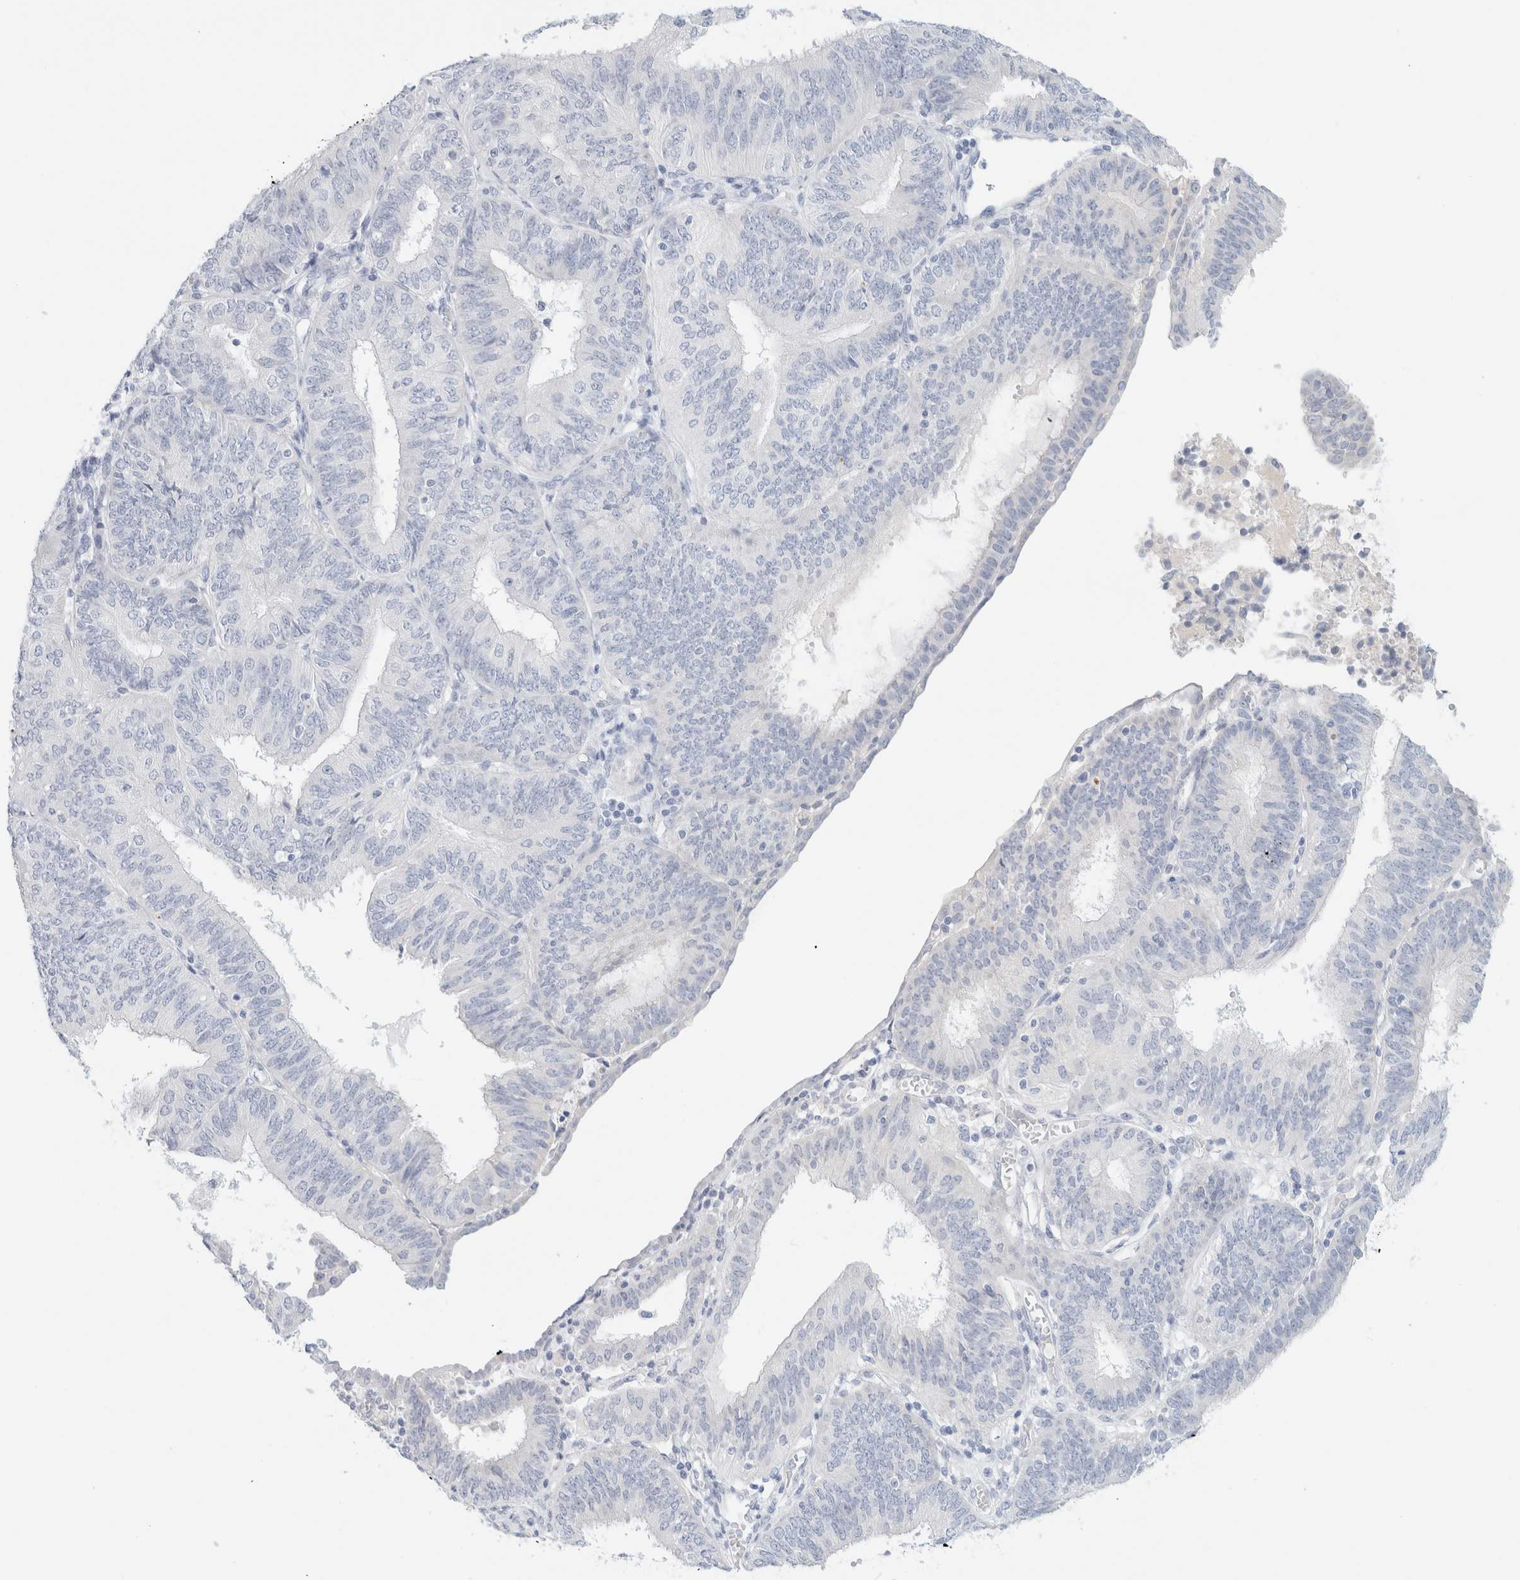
{"staining": {"intensity": "negative", "quantity": "none", "location": "none"}, "tissue": "endometrial cancer", "cell_type": "Tumor cells", "image_type": "cancer", "snomed": [{"axis": "morphology", "description": "Adenocarcinoma, NOS"}, {"axis": "topography", "description": "Endometrium"}], "caption": "An image of endometrial adenocarcinoma stained for a protein demonstrates no brown staining in tumor cells. The staining was performed using DAB to visualize the protein expression in brown, while the nuclei were stained in blue with hematoxylin (Magnification: 20x).", "gene": "HEXD", "patient": {"sex": "female", "age": 58}}